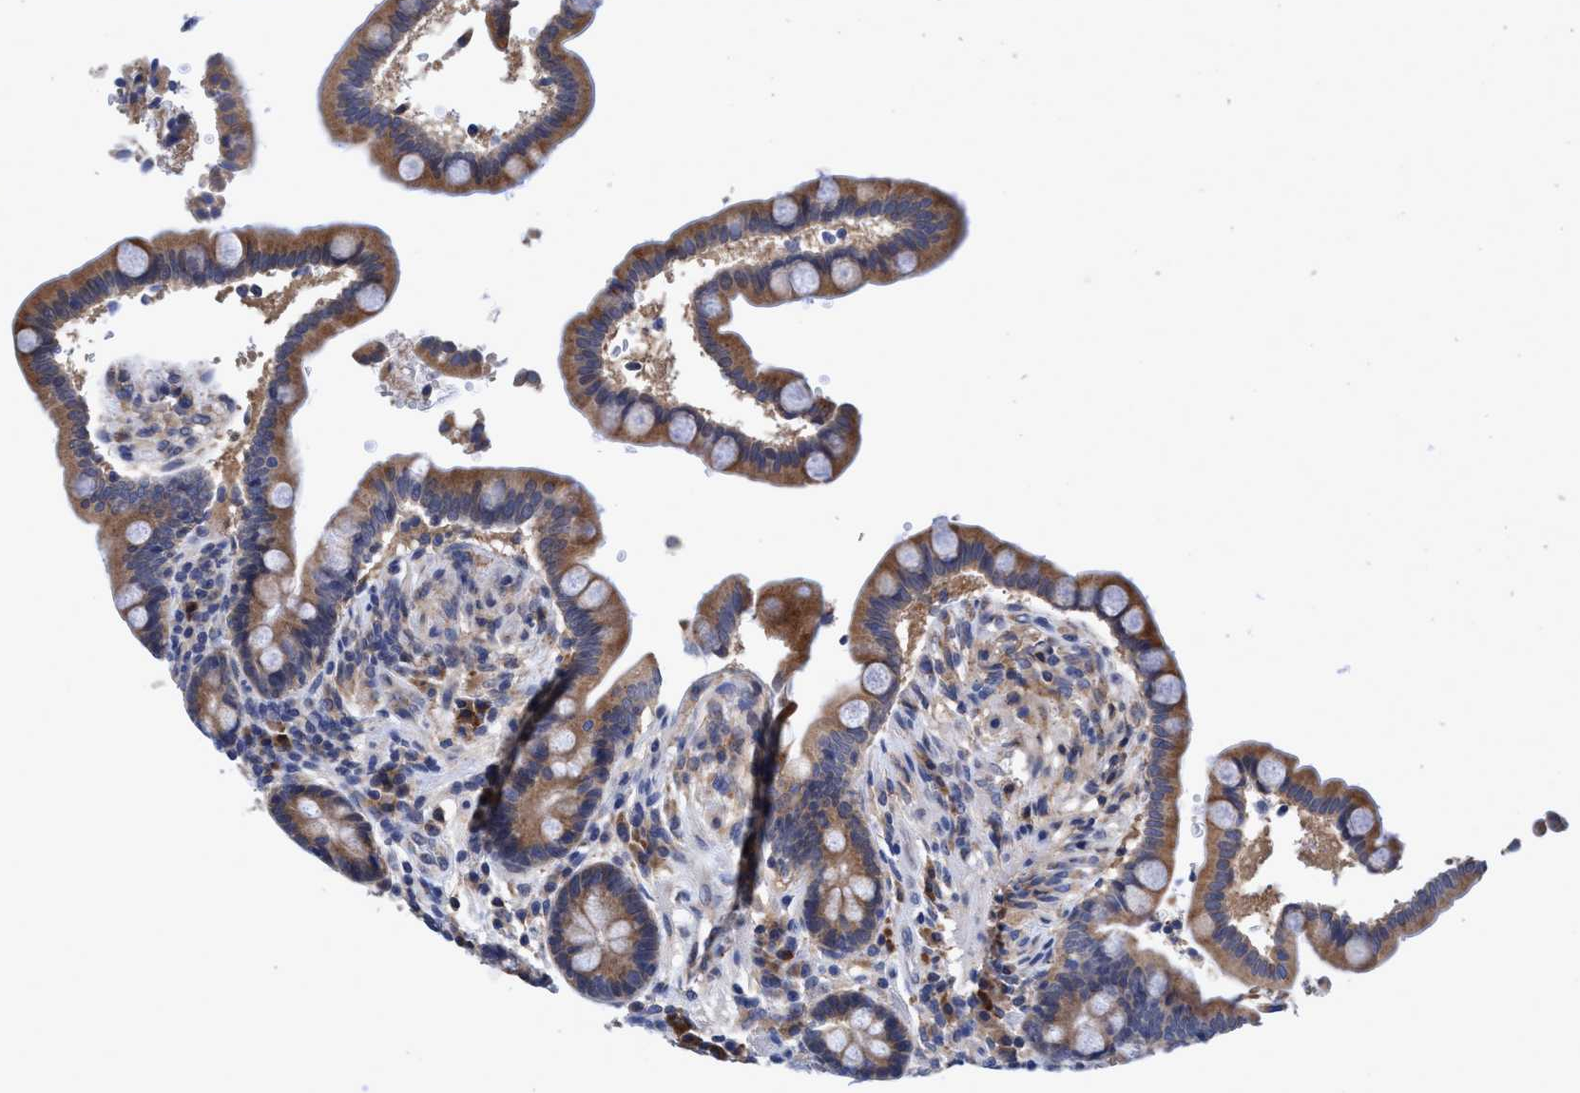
{"staining": {"intensity": "weak", "quantity": ">75%", "location": "cytoplasmic/membranous"}, "tissue": "colon", "cell_type": "Endothelial cells", "image_type": "normal", "snomed": [{"axis": "morphology", "description": "Normal tissue, NOS"}, {"axis": "topography", "description": "Colon"}], "caption": "The histopathology image reveals immunohistochemical staining of benign colon. There is weak cytoplasmic/membranous staining is seen in approximately >75% of endothelial cells.", "gene": "CALCOCO2", "patient": {"sex": "male", "age": 73}}